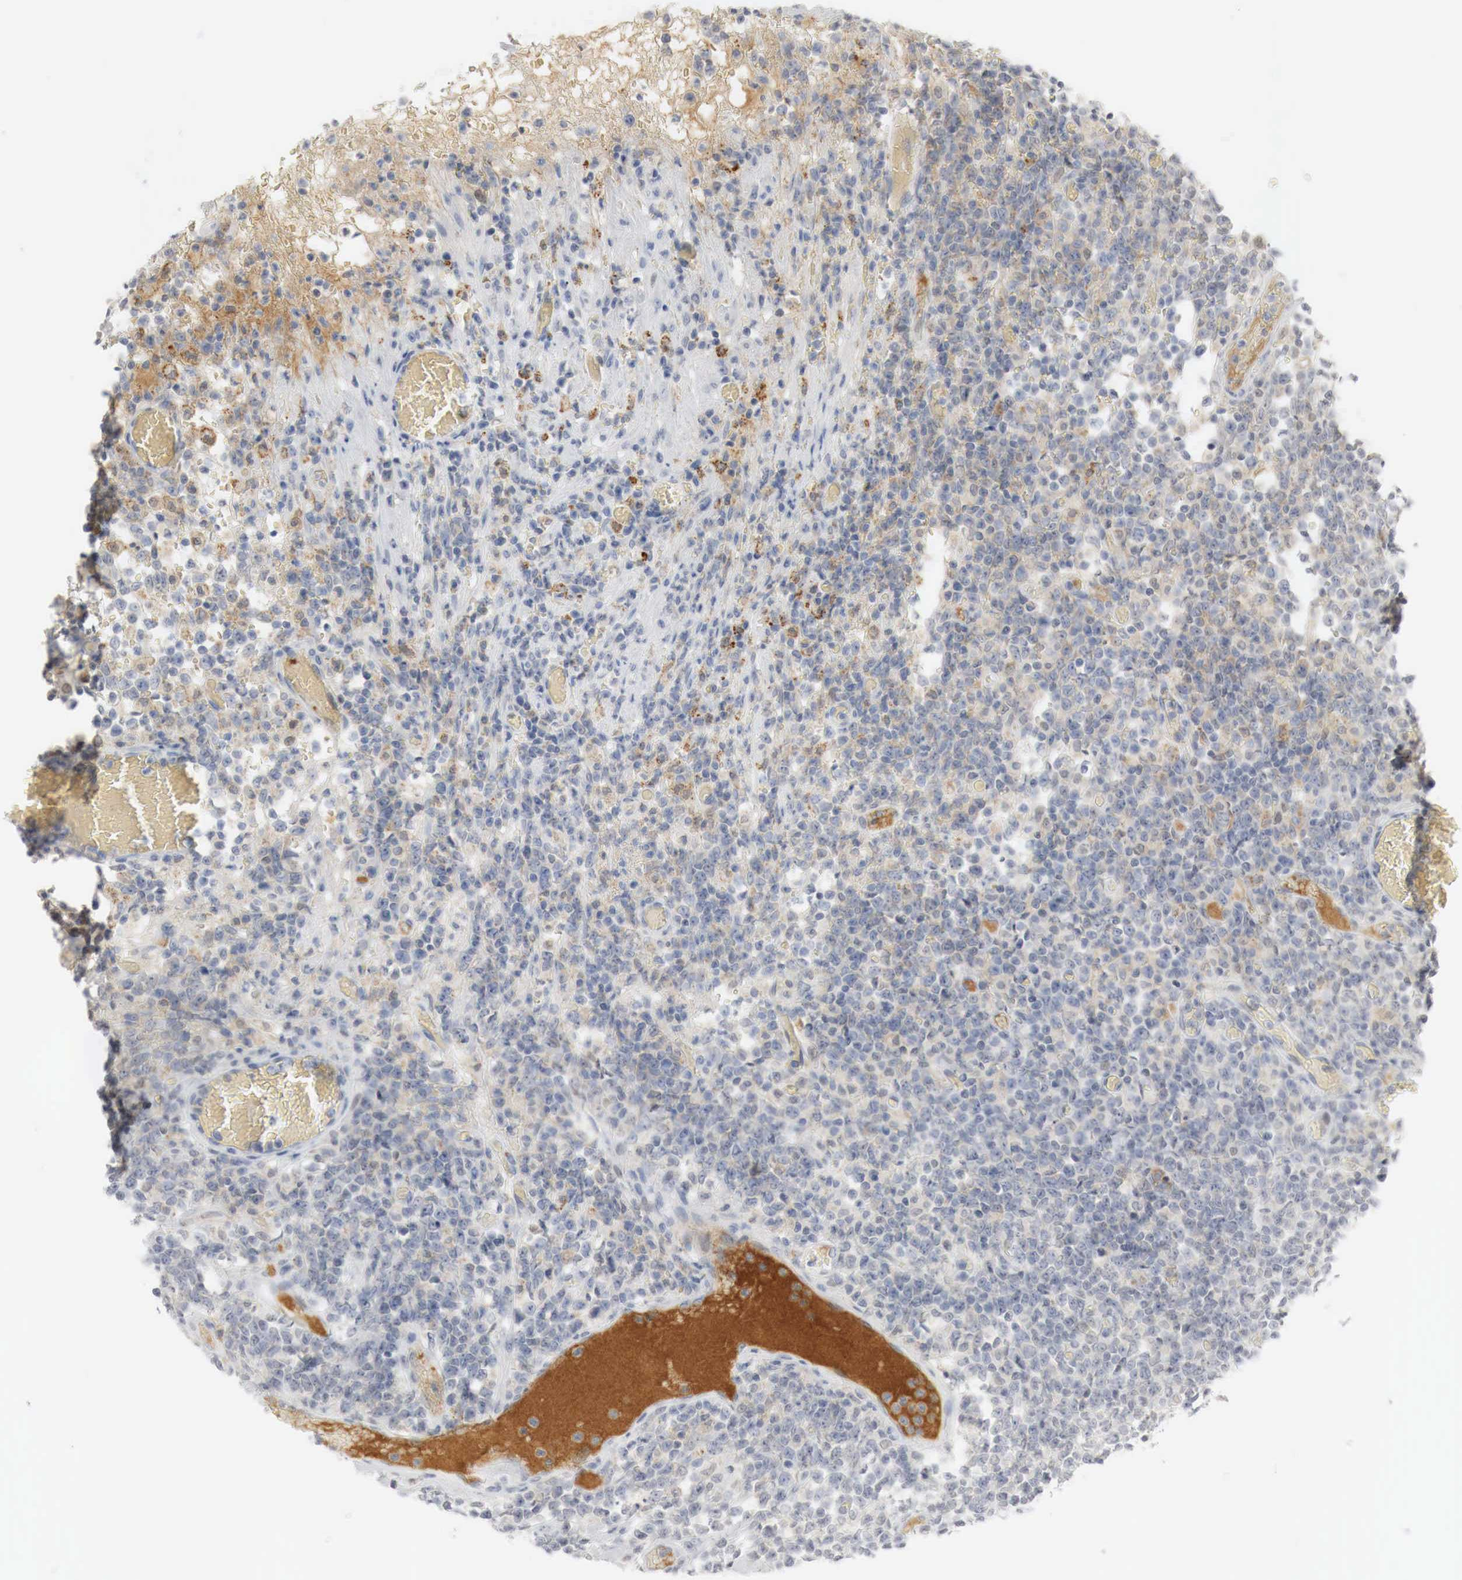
{"staining": {"intensity": "weak", "quantity": "<25%", "location": "cytoplasmic/membranous,nuclear"}, "tissue": "lymphoma", "cell_type": "Tumor cells", "image_type": "cancer", "snomed": [{"axis": "morphology", "description": "Malignant lymphoma, non-Hodgkin's type, High grade"}, {"axis": "topography", "description": "Colon"}], "caption": "A micrograph of malignant lymphoma, non-Hodgkin's type (high-grade) stained for a protein demonstrates no brown staining in tumor cells.", "gene": "MYC", "patient": {"sex": "male", "age": 82}}